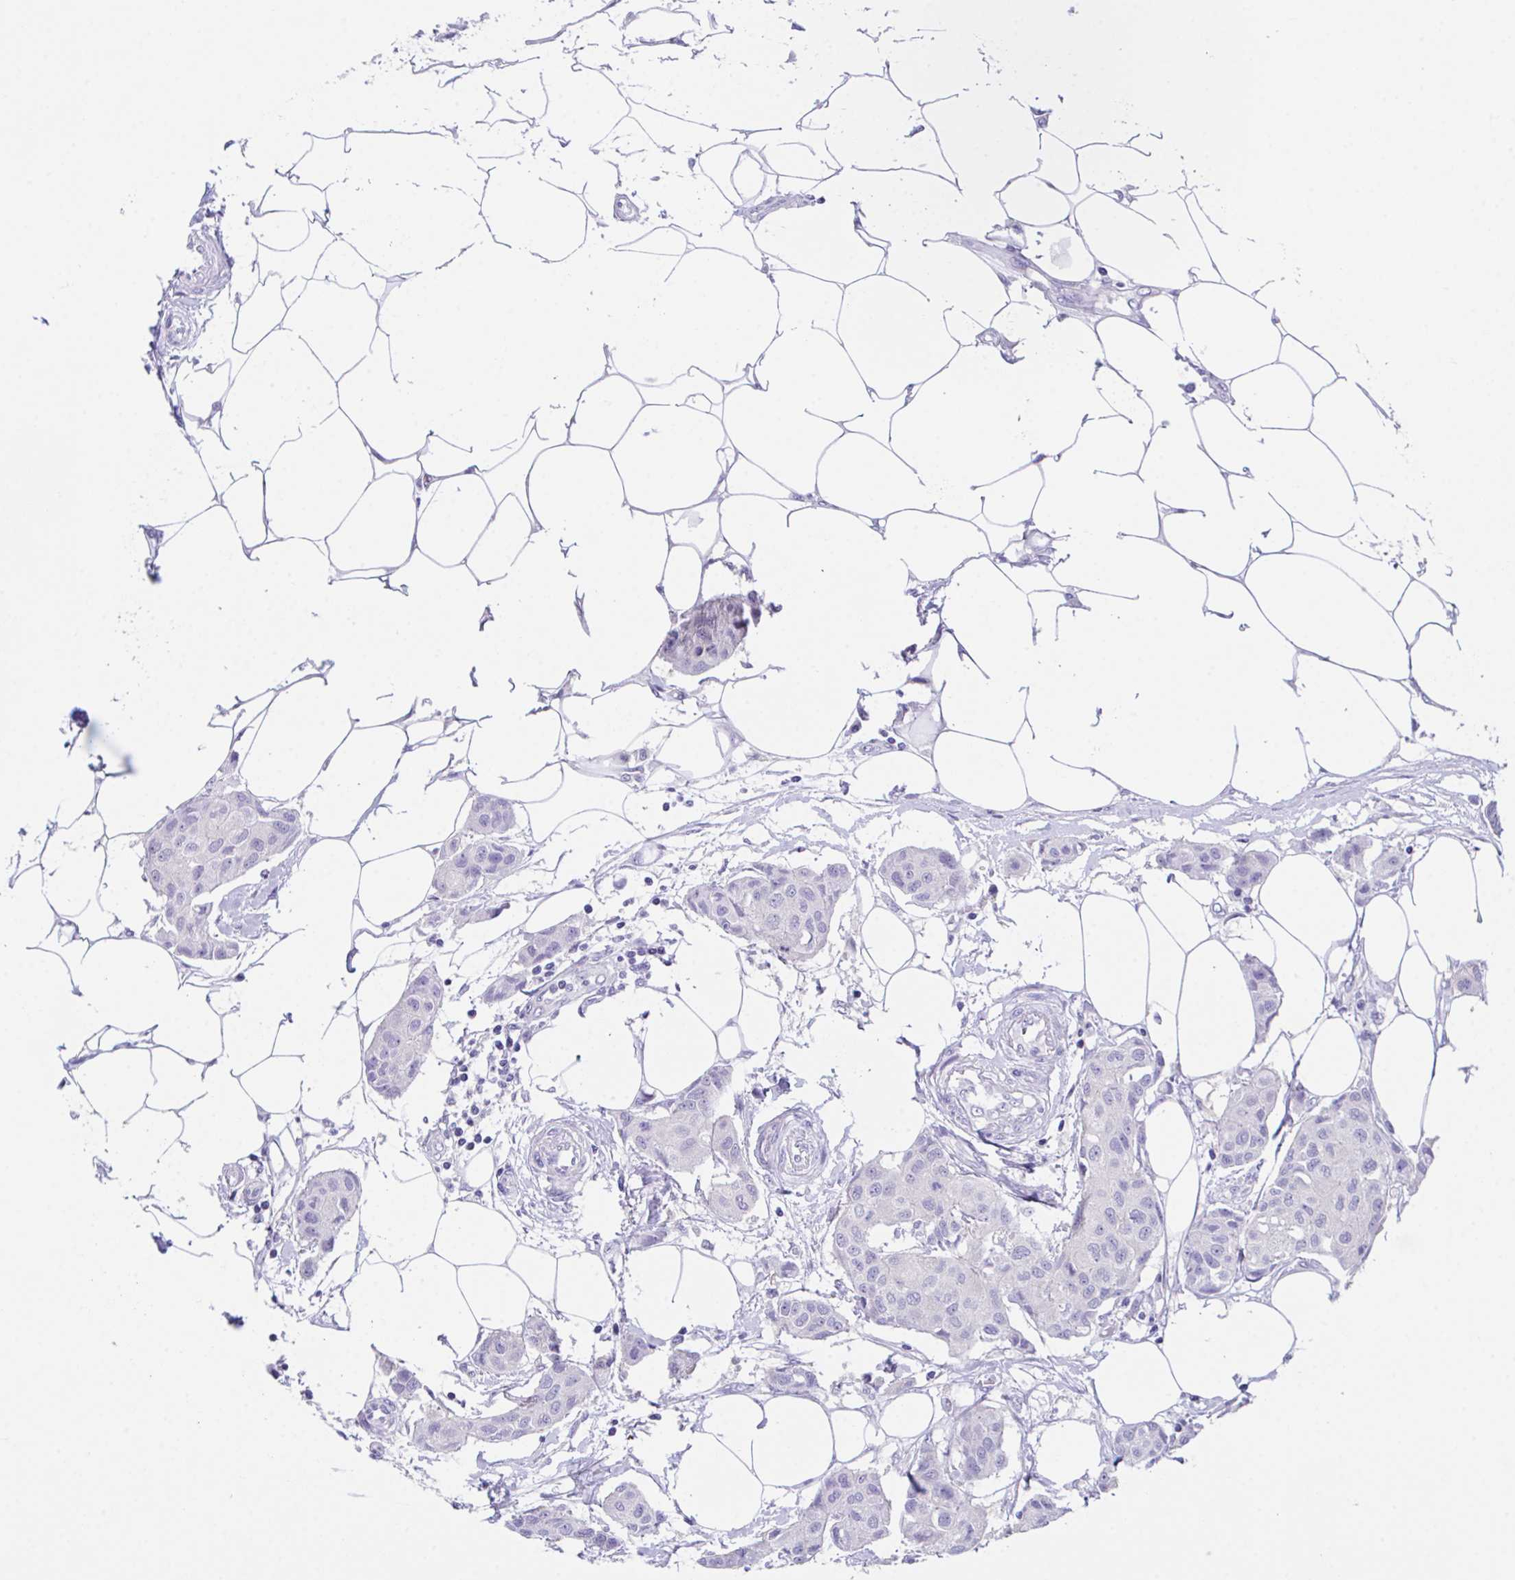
{"staining": {"intensity": "negative", "quantity": "none", "location": "none"}, "tissue": "breast cancer", "cell_type": "Tumor cells", "image_type": "cancer", "snomed": [{"axis": "morphology", "description": "Duct carcinoma"}, {"axis": "topography", "description": "Breast"}, {"axis": "topography", "description": "Lymph node"}], "caption": "Breast intraductal carcinoma was stained to show a protein in brown. There is no significant positivity in tumor cells.", "gene": "HACD4", "patient": {"sex": "female", "age": 80}}